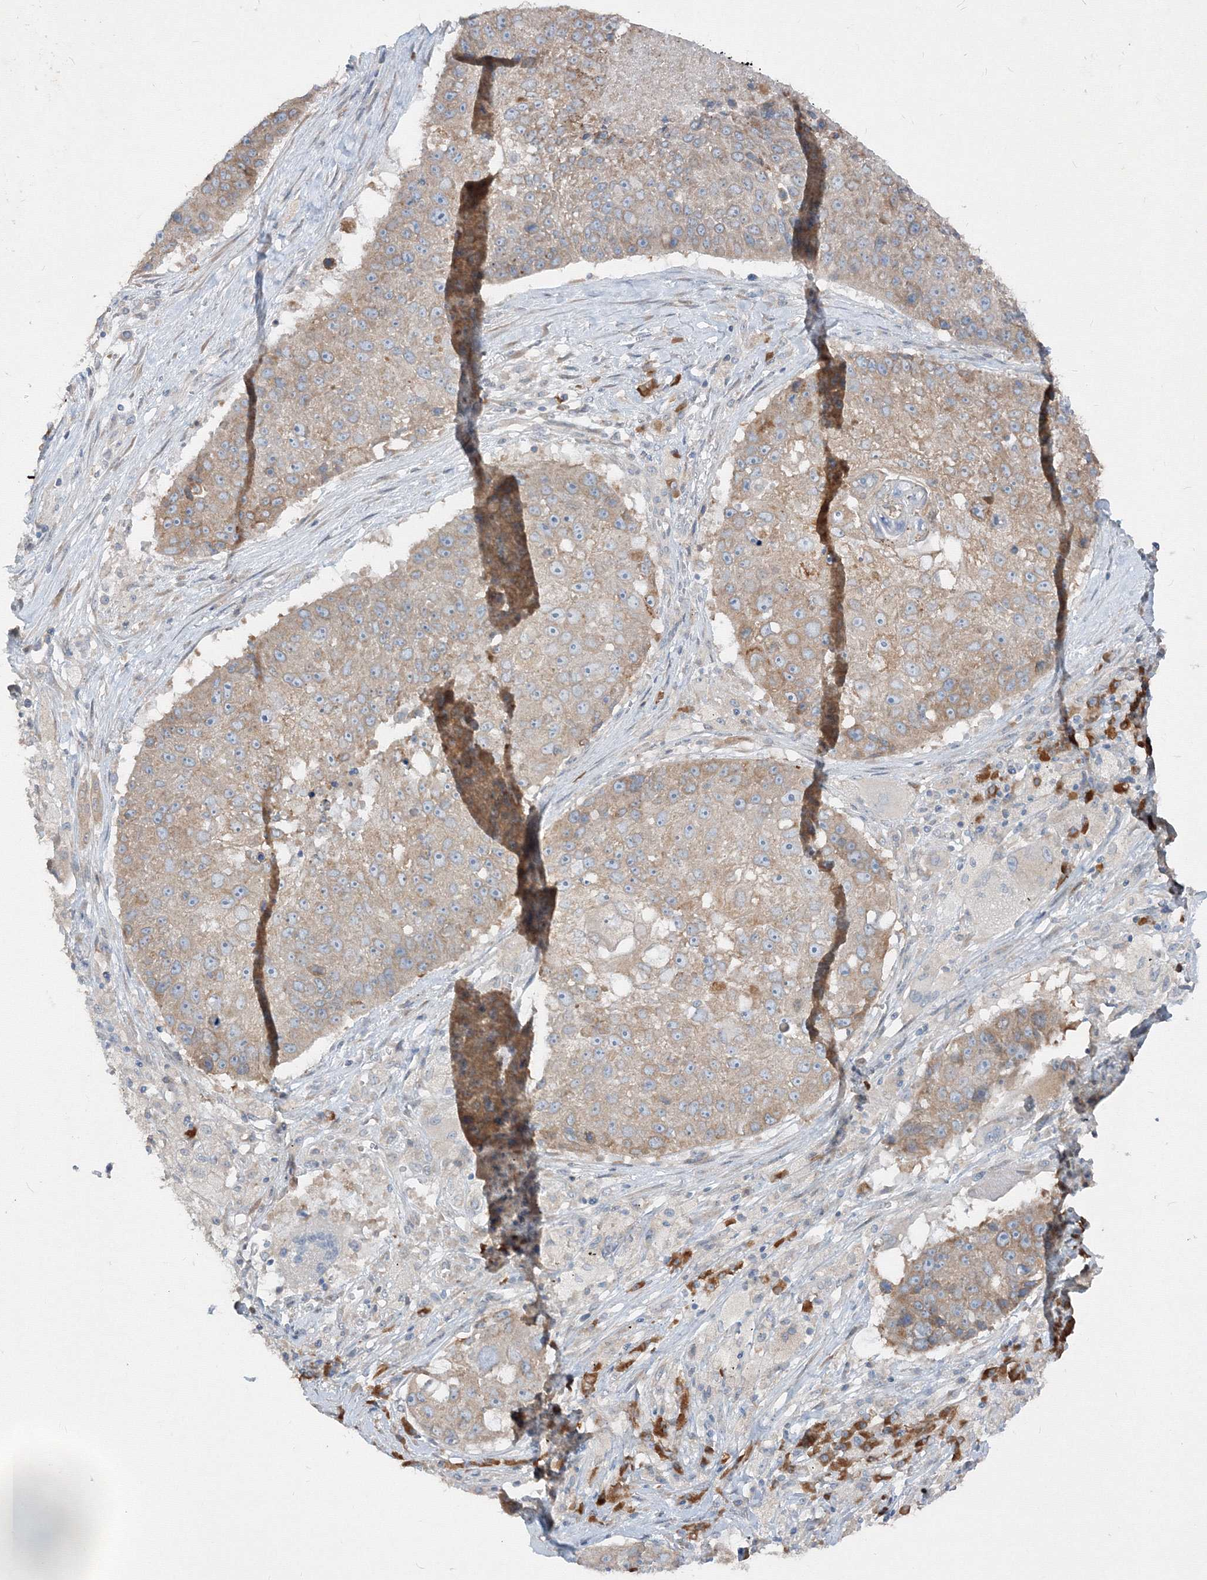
{"staining": {"intensity": "weak", "quantity": ">75%", "location": "cytoplasmic/membranous"}, "tissue": "lung cancer", "cell_type": "Tumor cells", "image_type": "cancer", "snomed": [{"axis": "morphology", "description": "Squamous cell carcinoma, NOS"}, {"axis": "topography", "description": "Lung"}], "caption": "IHC photomicrograph of neoplastic tissue: human squamous cell carcinoma (lung) stained using immunohistochemistry demonstrates low levels of weak protein expression localized specifically in the cytoplasmic/membranous of tumor cells, appearing as a cytoplasmic/membranous brown color.", "gene": "IFNAR1", "patient": {"sex": "male", "age": 61}}